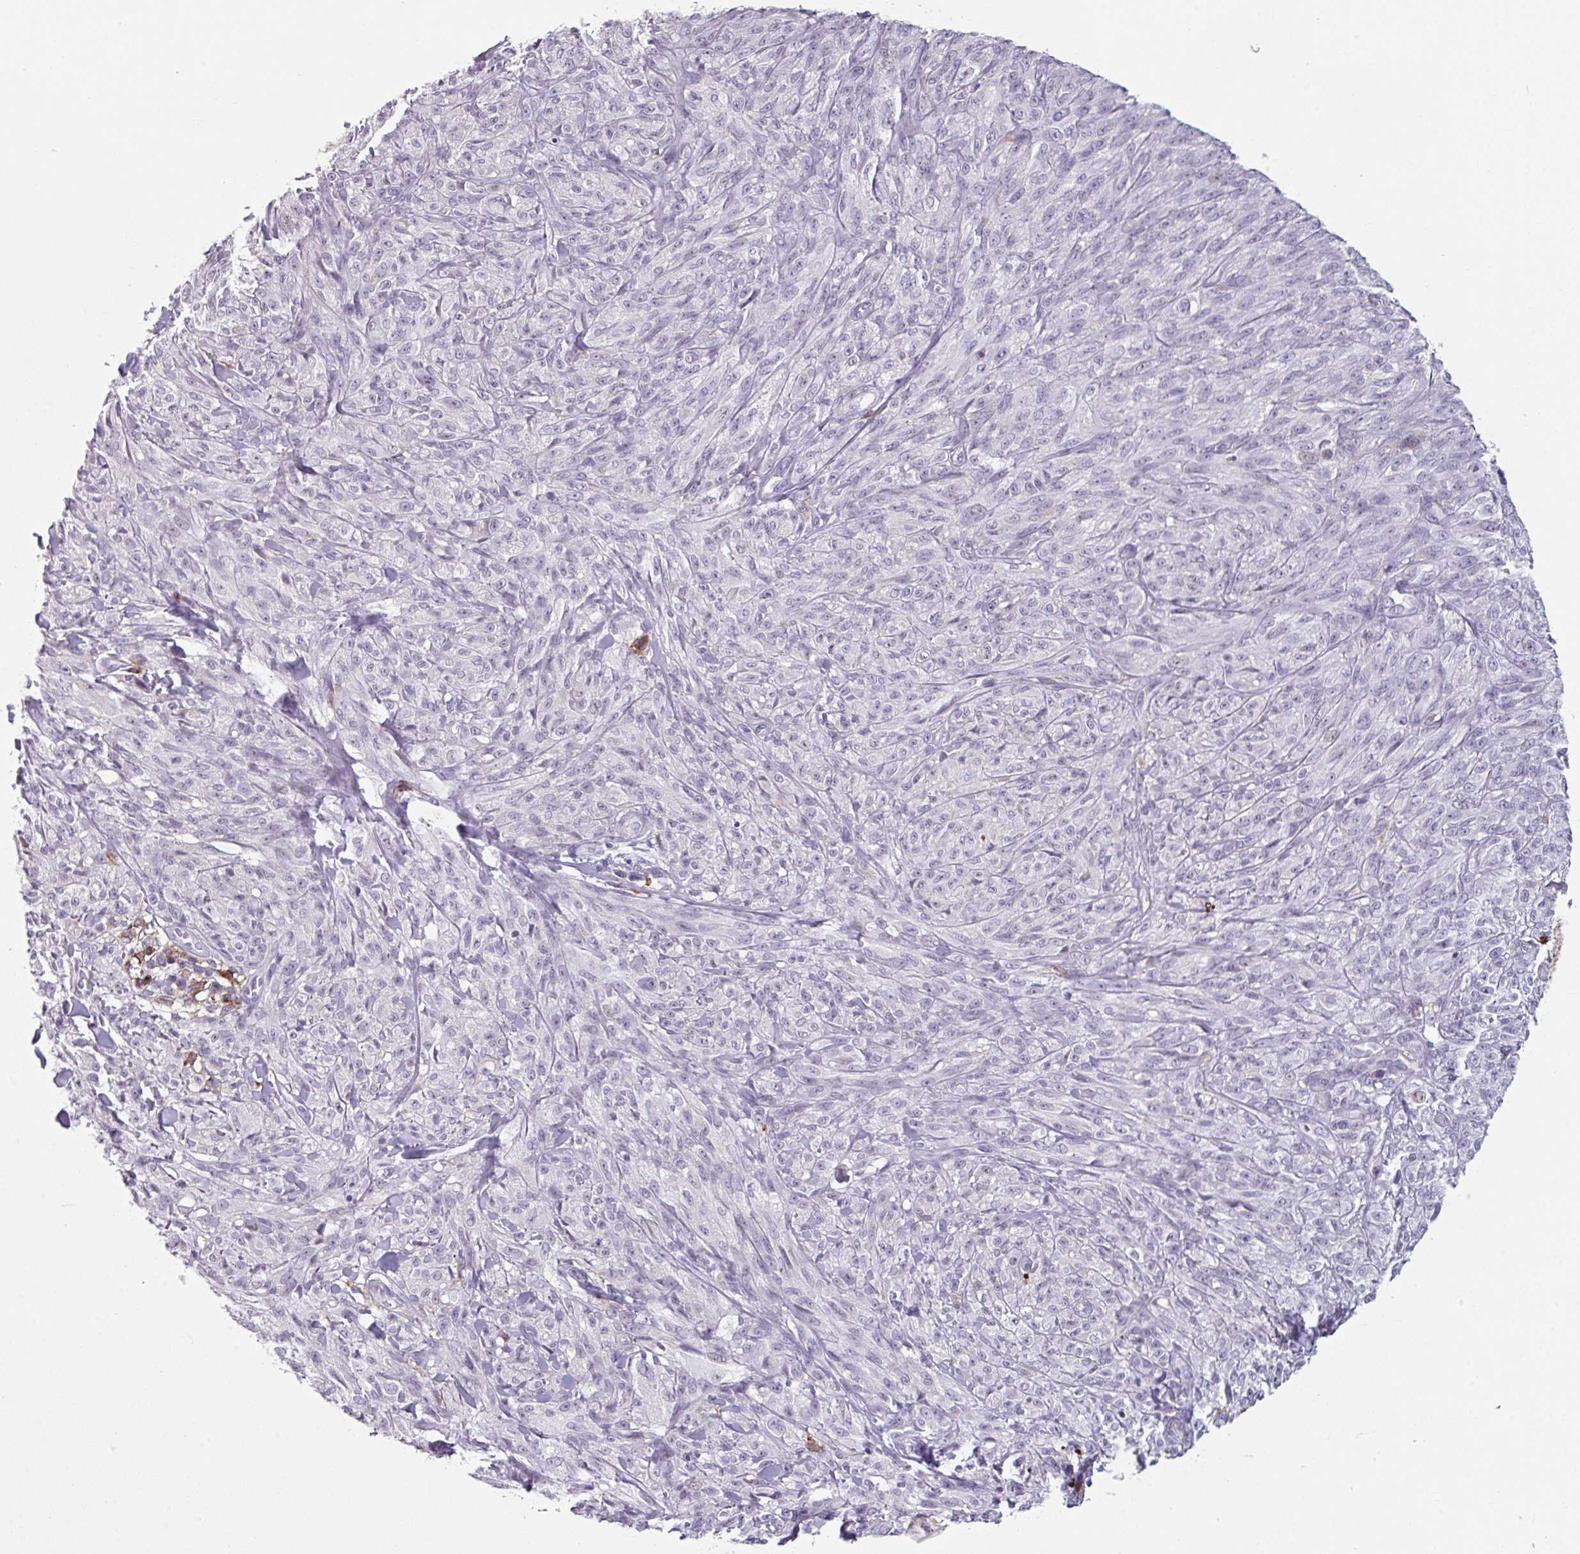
{"staining": {"intensity": "negative", "quantity": "none", "location": "none"}, "tissue": "melanoma", "cell_type": "Tumor cells", "image_type": "cancer", "snomed": [{"axis": "morphology", "description": "Malignant melanoma, NOS"}, {"axis": "topography", "description": "Skin of upper arm"}], "caption": "Protein analysis of malignant melanoma exhibits no significant positivity in tumor cells.", "gene": "EXOSC5", "patient": {"sex": "female", "age": 65}}